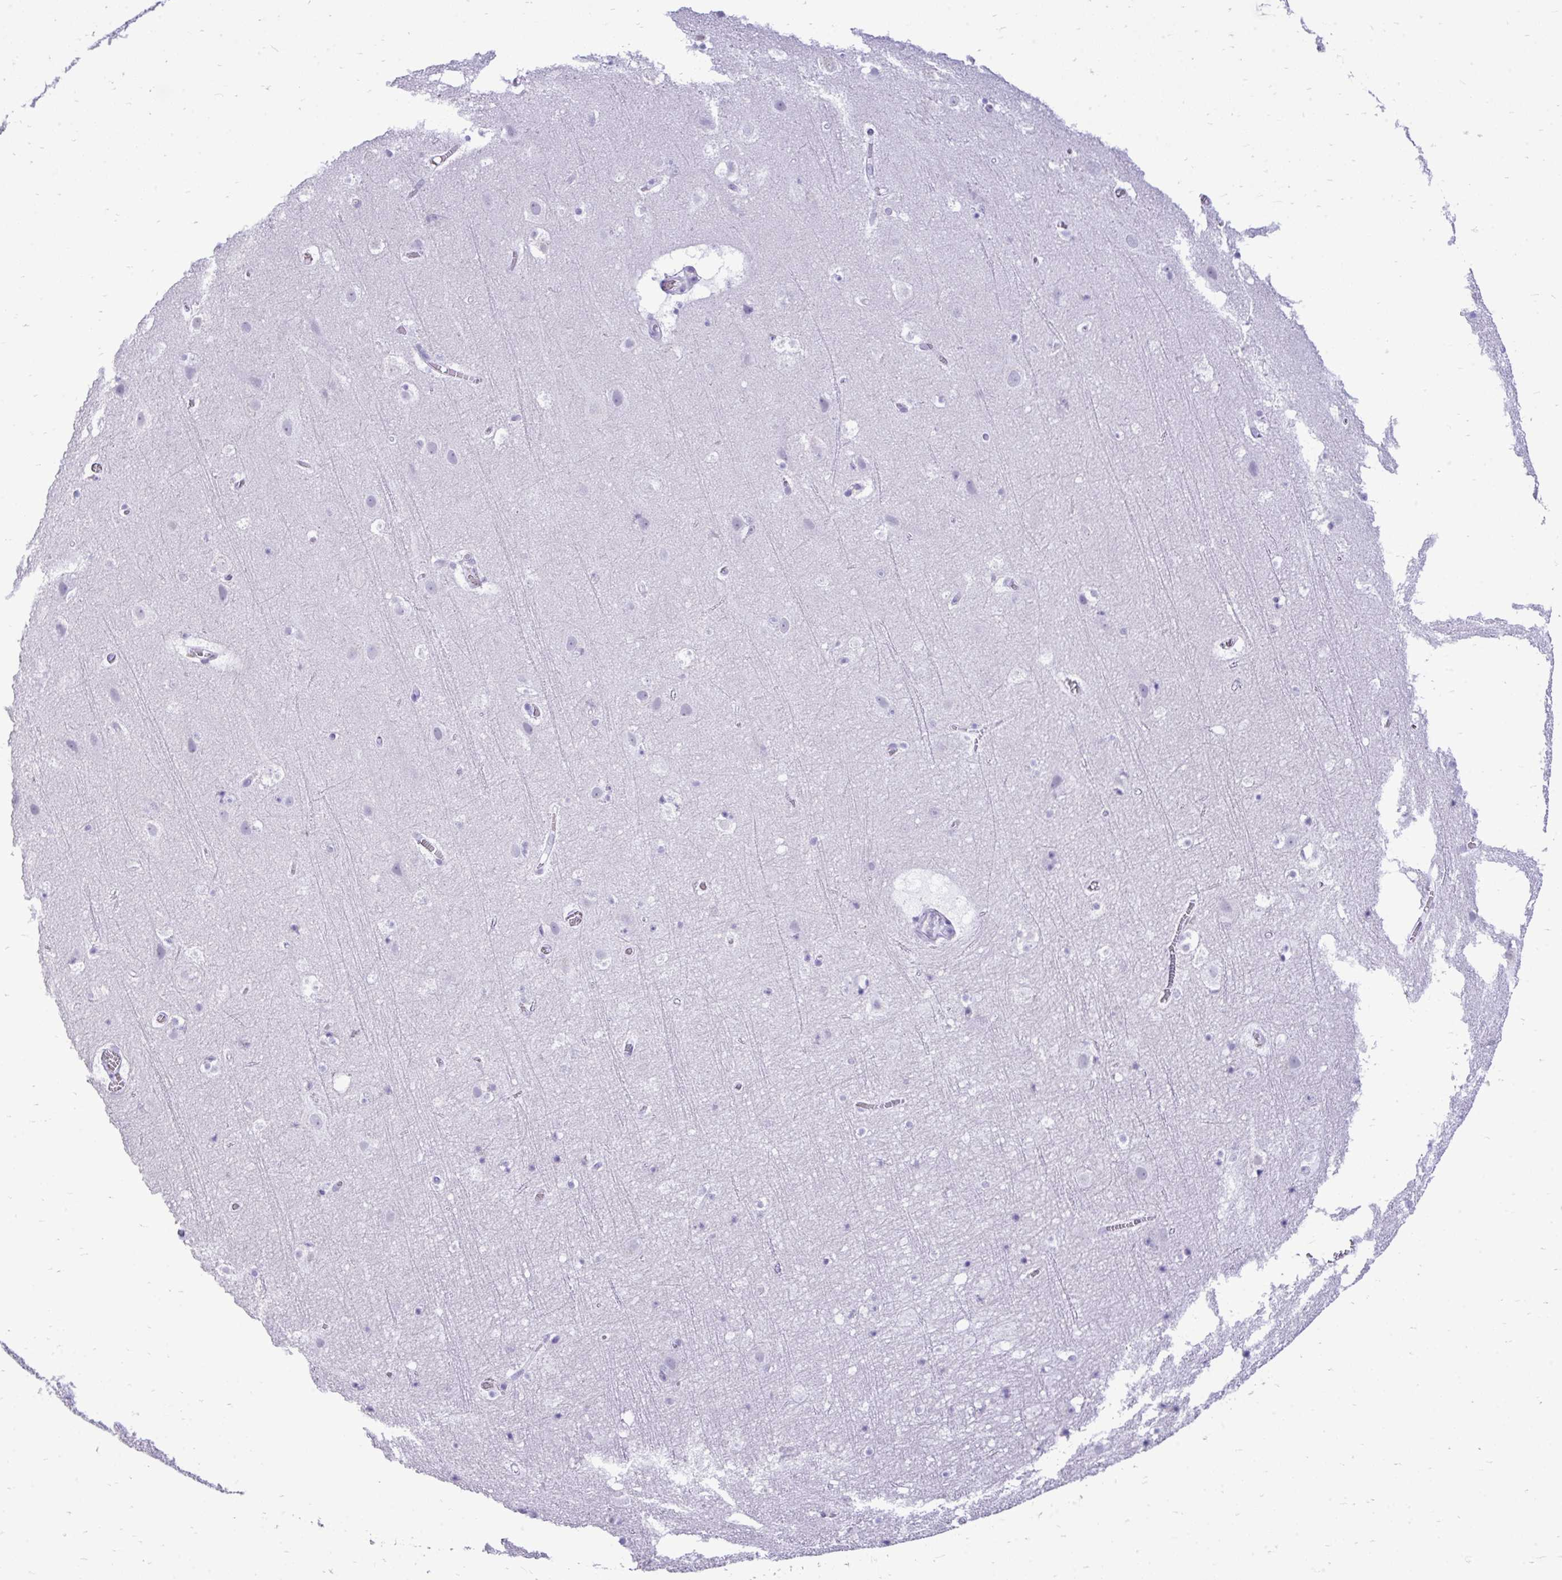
{"staining": {"intensity": "negative", "quantity": "none", "location": "none"}, "tissue": "cerebral cortex", "cell_type": "Endothelial cells", "image_type": "normal", "snomed": [{"axis": "morphology", "description": "Normal tissue, NOS"}, {"axis": "topography", "description": "Cerebral cortex"}], "caption": "Micrograph shows no protein positivity in endothelial cells of benign cerebral cortex.", "gene": "PRM2", "patient": {"sex": "female", "age": 42}}